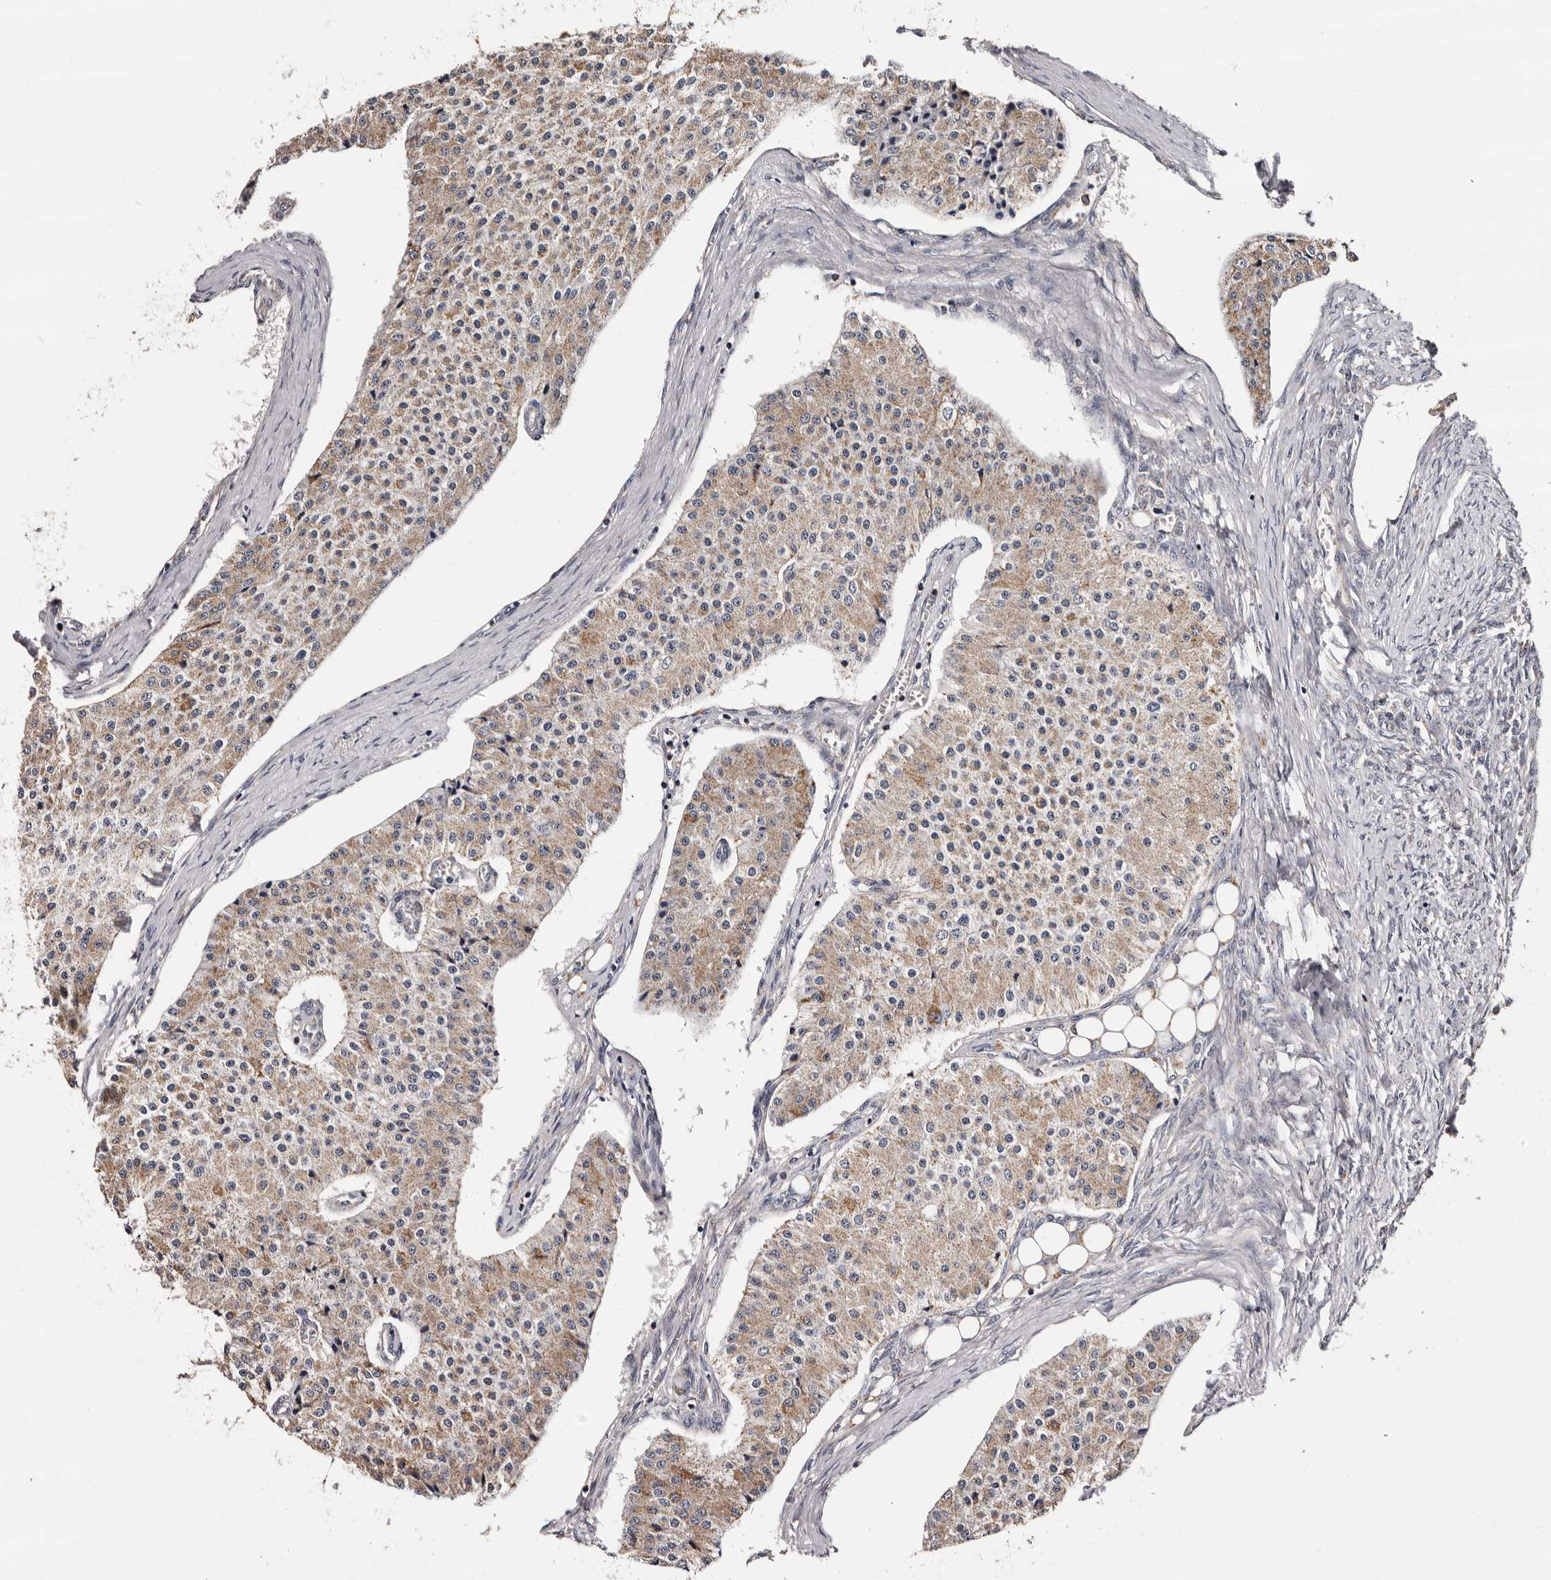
{"staining": {"intensity": "weak", "quantity": ">75%", "location": "cytoplasmic/membranous"}, "tissue": "carcinoid", "cell_type": "Tumor cells", "image_type": "cancer", "snomed": [{"axis": "morphology", "description": "Carcinoid, malignant, NOS"}, {"axis": "topography", "description": "Colon"}], "caption": "Protein staining of carcinoid (malignant) tissue displays weak cytoplasmic/membranous positivity in about >75% of tumor cells.", "gene": "TAF4B", "patient": {"sex": "female", "age": 52}}